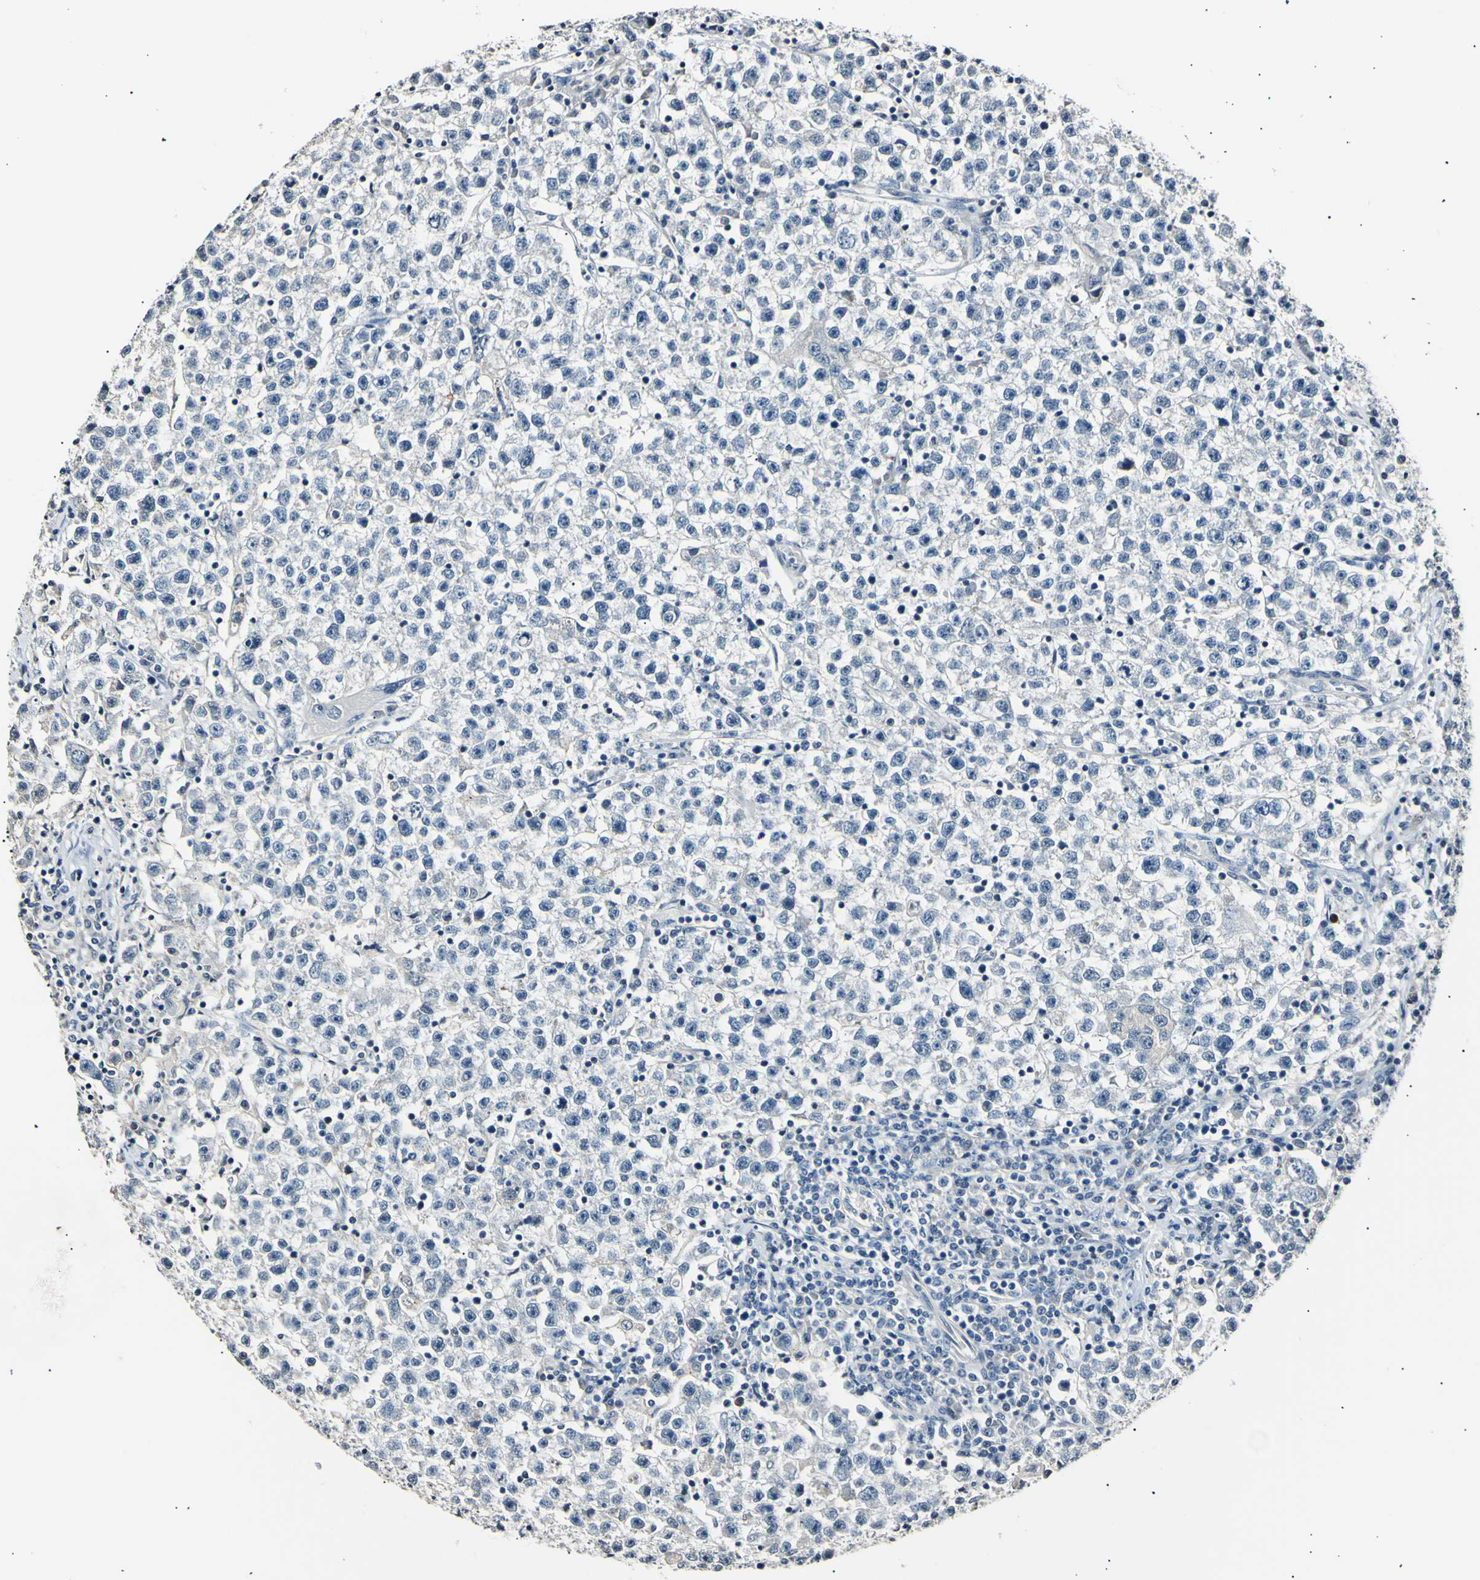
{"staining": {"intensity": "negative", "quantity": "none", "location": "none"}, "tissue": "testis cancer", "cell_type": "Tumor cells", "image_type": "cancer", "snomed": [{"axis": "morphology", "description": "Seminoma, NOS"}, {"axis": "topography", "description": "Testis"}], "caption": "Tumor cells are negative for protein expression in human testis cancer (seminoma).", "gene": "AK1", "patient": {"sex": "male", "age": 22}}